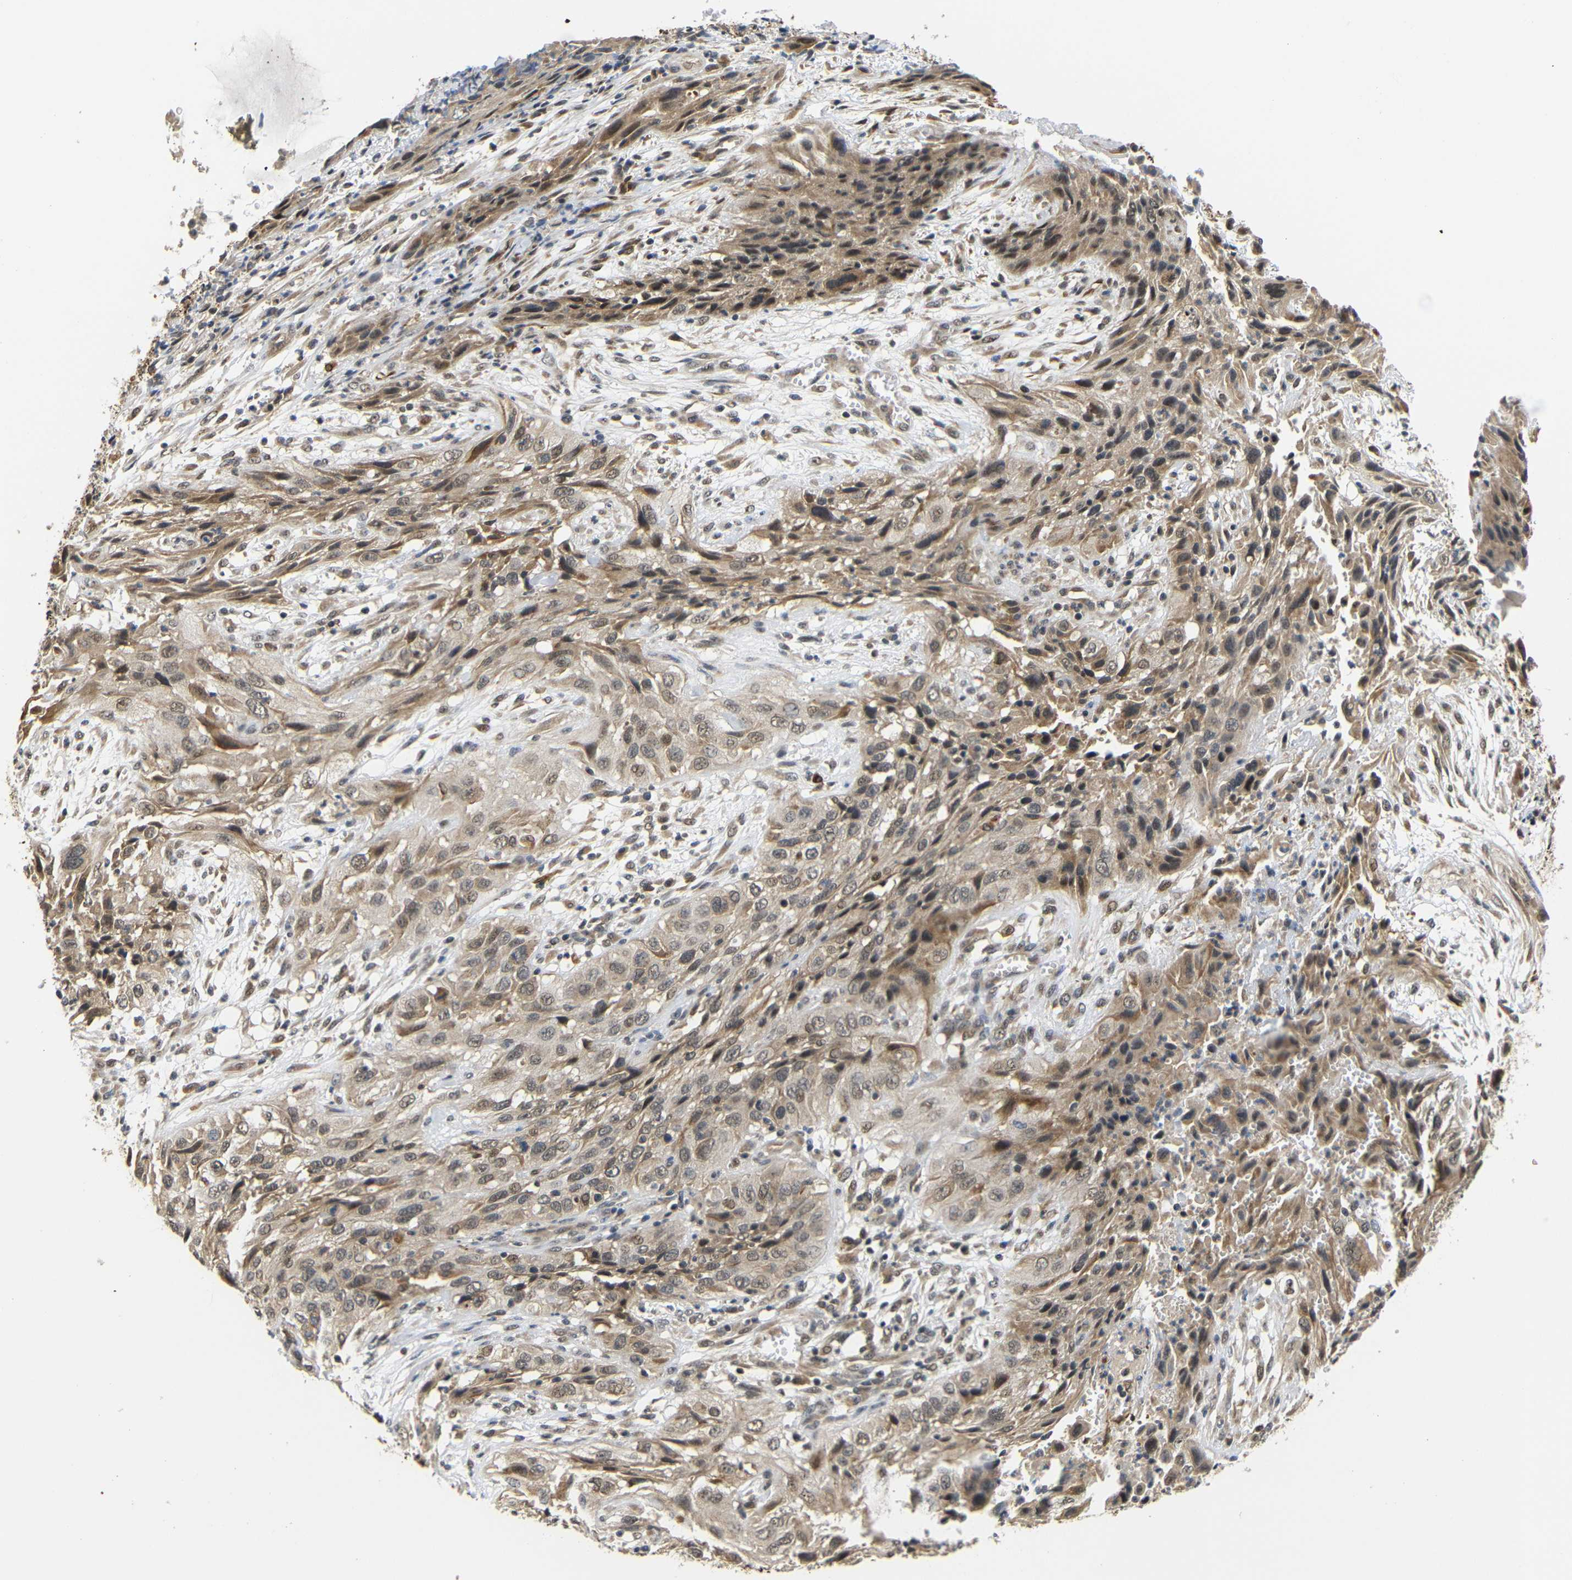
{"staining": {"intensity": "moderate", "quantity": ">75%", "location": "cytoplasmic/membranous"}, "tissue": "cervical cancer", "cell_type": "Tumor cells", "image_type": "cancer", "snomed": [{"axis": "morphology", "description": "Squamous cell carcinoma, NOS"}, {"axis": "topography", "description": "Cervix"}], "caption": "Protein staining by IHC displays moderate cytoplasmic/membranous positivity in approximately >75% of tumor cells in cervical cancer. (DAB (3,3'-diaminobenzidine) IHC, brown staining for protein, blue staining for nuclei).", "gene": "GJA5", "patient": {"sex": "female", "age": 32}}